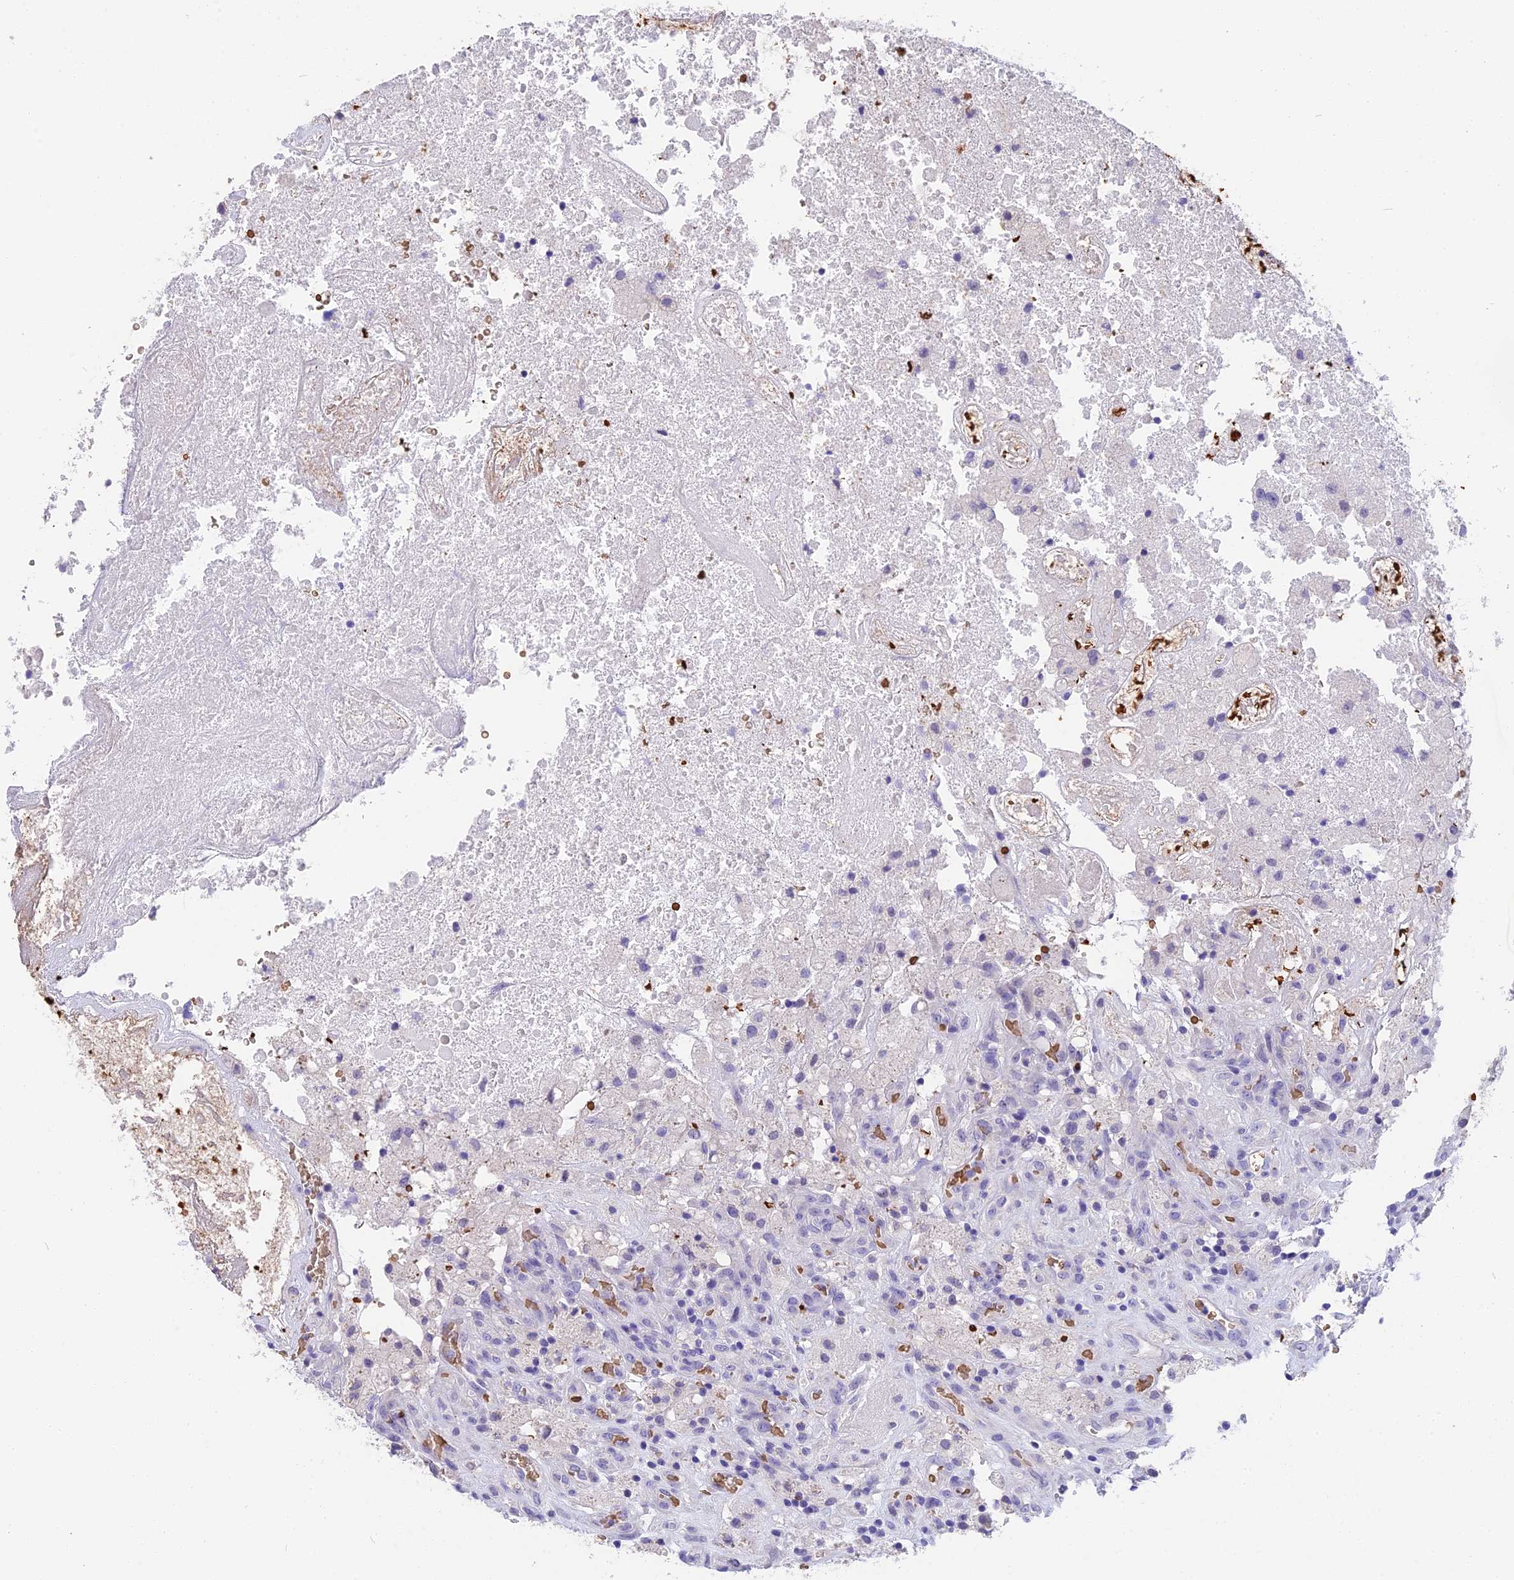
{"staining": {"intensity": "negative", "quantity": "none", "location": "none"}, "tissue": "glioma", "cell_type": "Tumor cells", "image_type": "cancer", "snomed": [{"axis": "morphology", "description": "Glioma, malignant, High grade"}, {"axis": "topography", "description": "Brain"}], "caption": "There is no significant staining in tumor cells of malignant glioma (high-grade).", "gene": "TNNC2", "patient": {"sex": "male", "age": 76}}